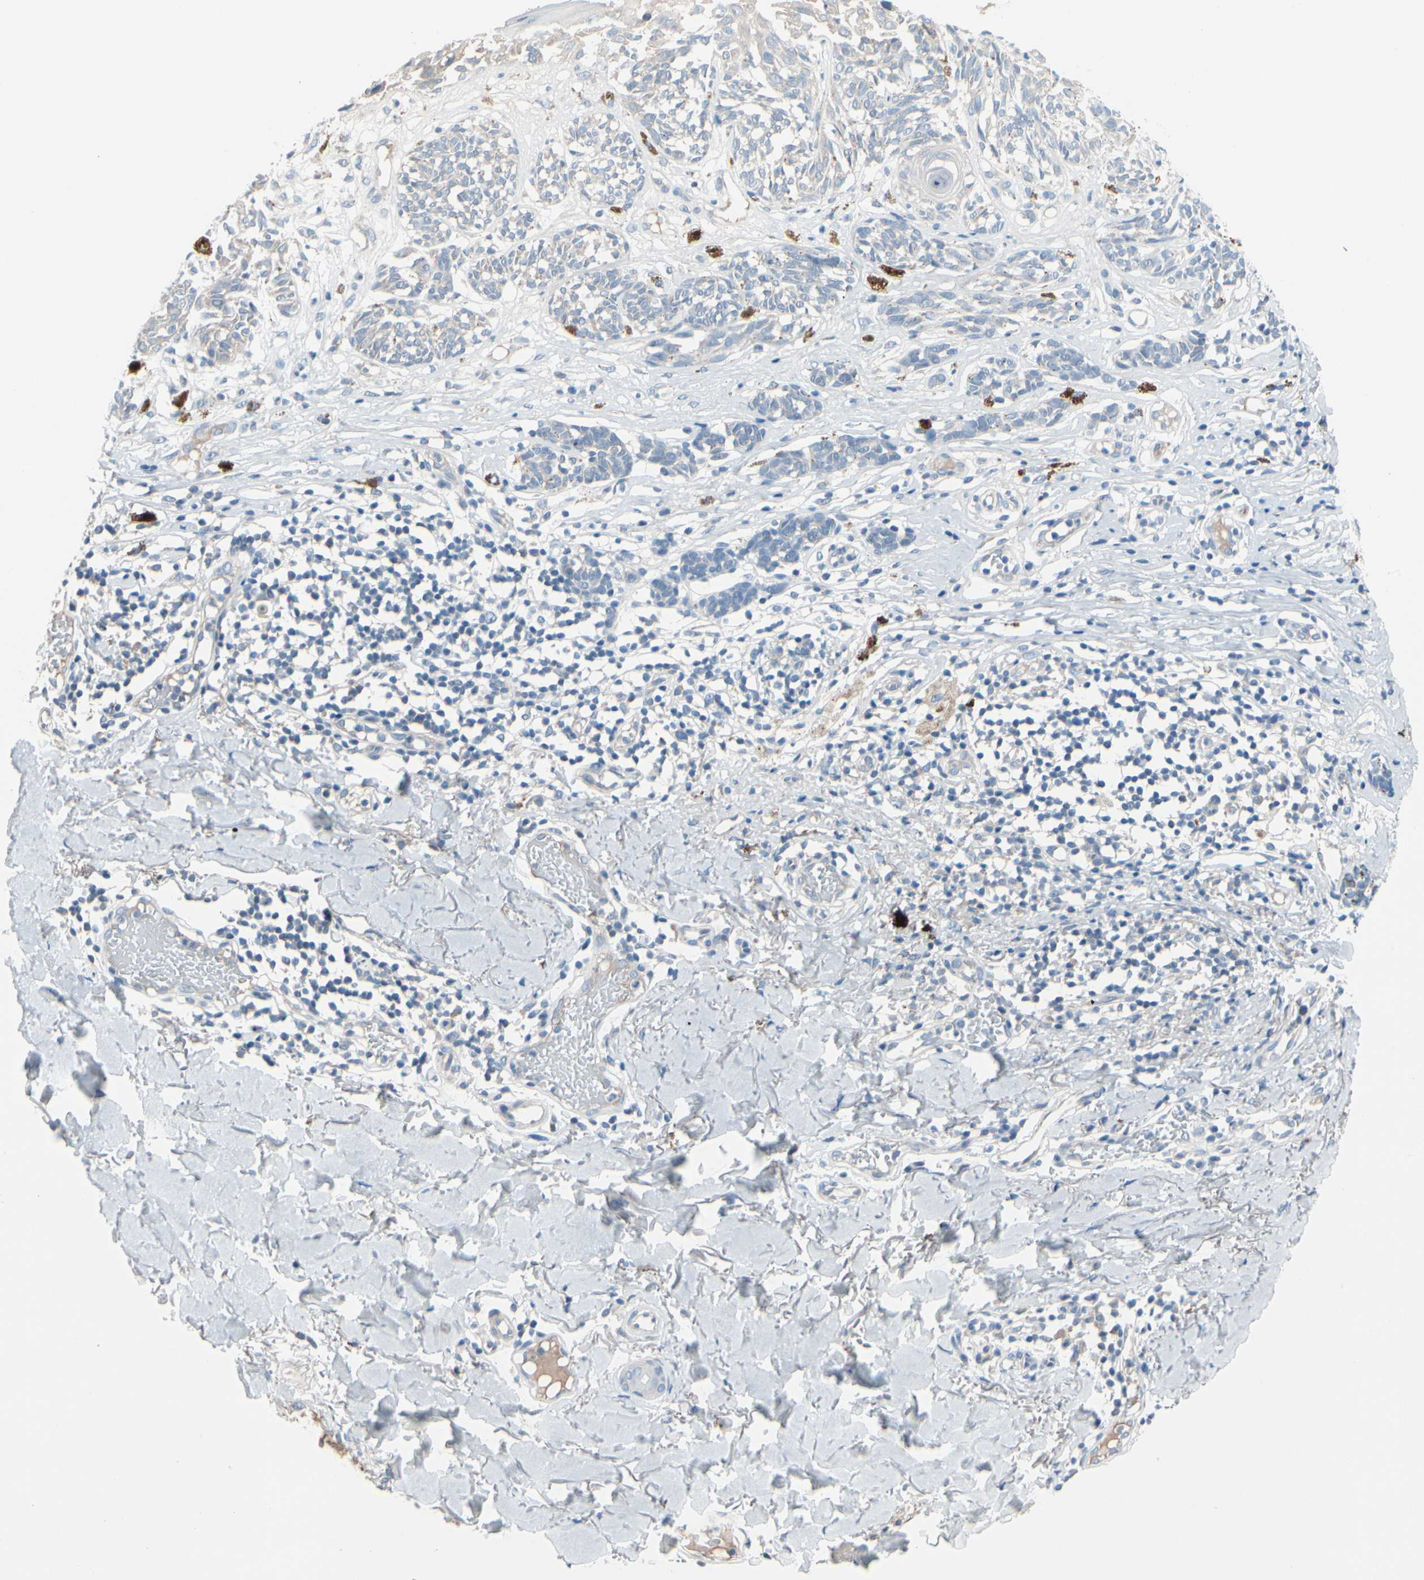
{"staining": {"intensity": "negative", "quantity": "none", "location": "none"}, "tissue": "melanoma", "cell_type": "Tumor cells", "image_type": "cancer", "snomed": [{"axis": "morphology", "description": "Malignant melanoma, NOS"}, {"axis": "topography", "description": "Skin"}], "caption": "This is an IHC photomicrograph of human melanoma. There is no positivity in tumor cells.", "gene": "PGR", "patient": {"sex": "male", "age": 64}}